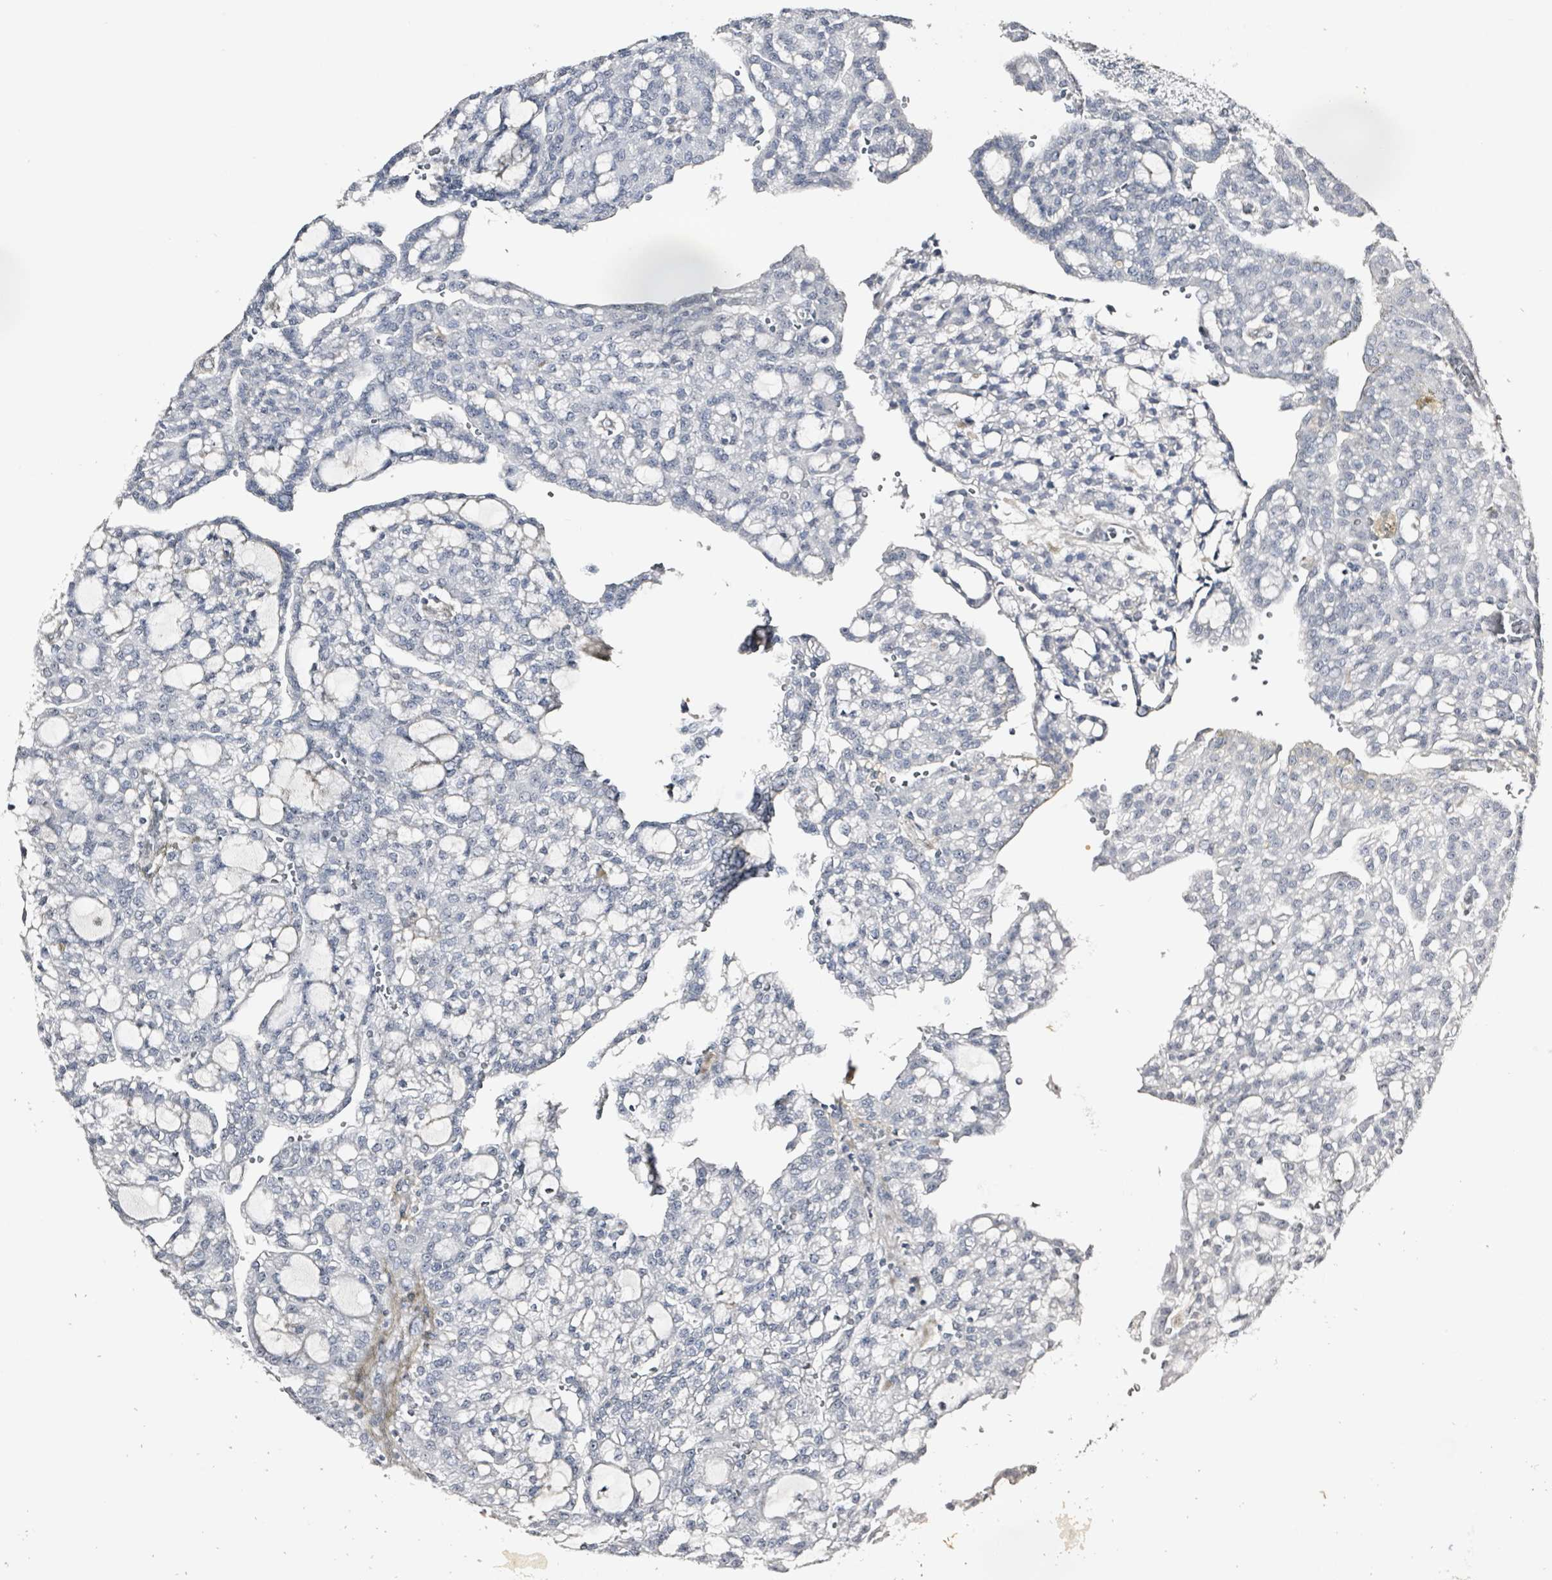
{"staining": {"intensity": "negative", "quantity": "none", "location": "none"}, "tissue": "renal cancer", "cell_type": "Tumor cells", "image_type": "cancer", "snomed": [{"axis": "morphology", "description": "Adenocarcinoma, NOS"}, {"axis": "topography", "description": "Kidney"}], "caption": "IHC of adenocarcinoma (renal) reveals no expression in tumor cells.", "gene": "CA9", "patient": {"sex": "male", "age": 63}}